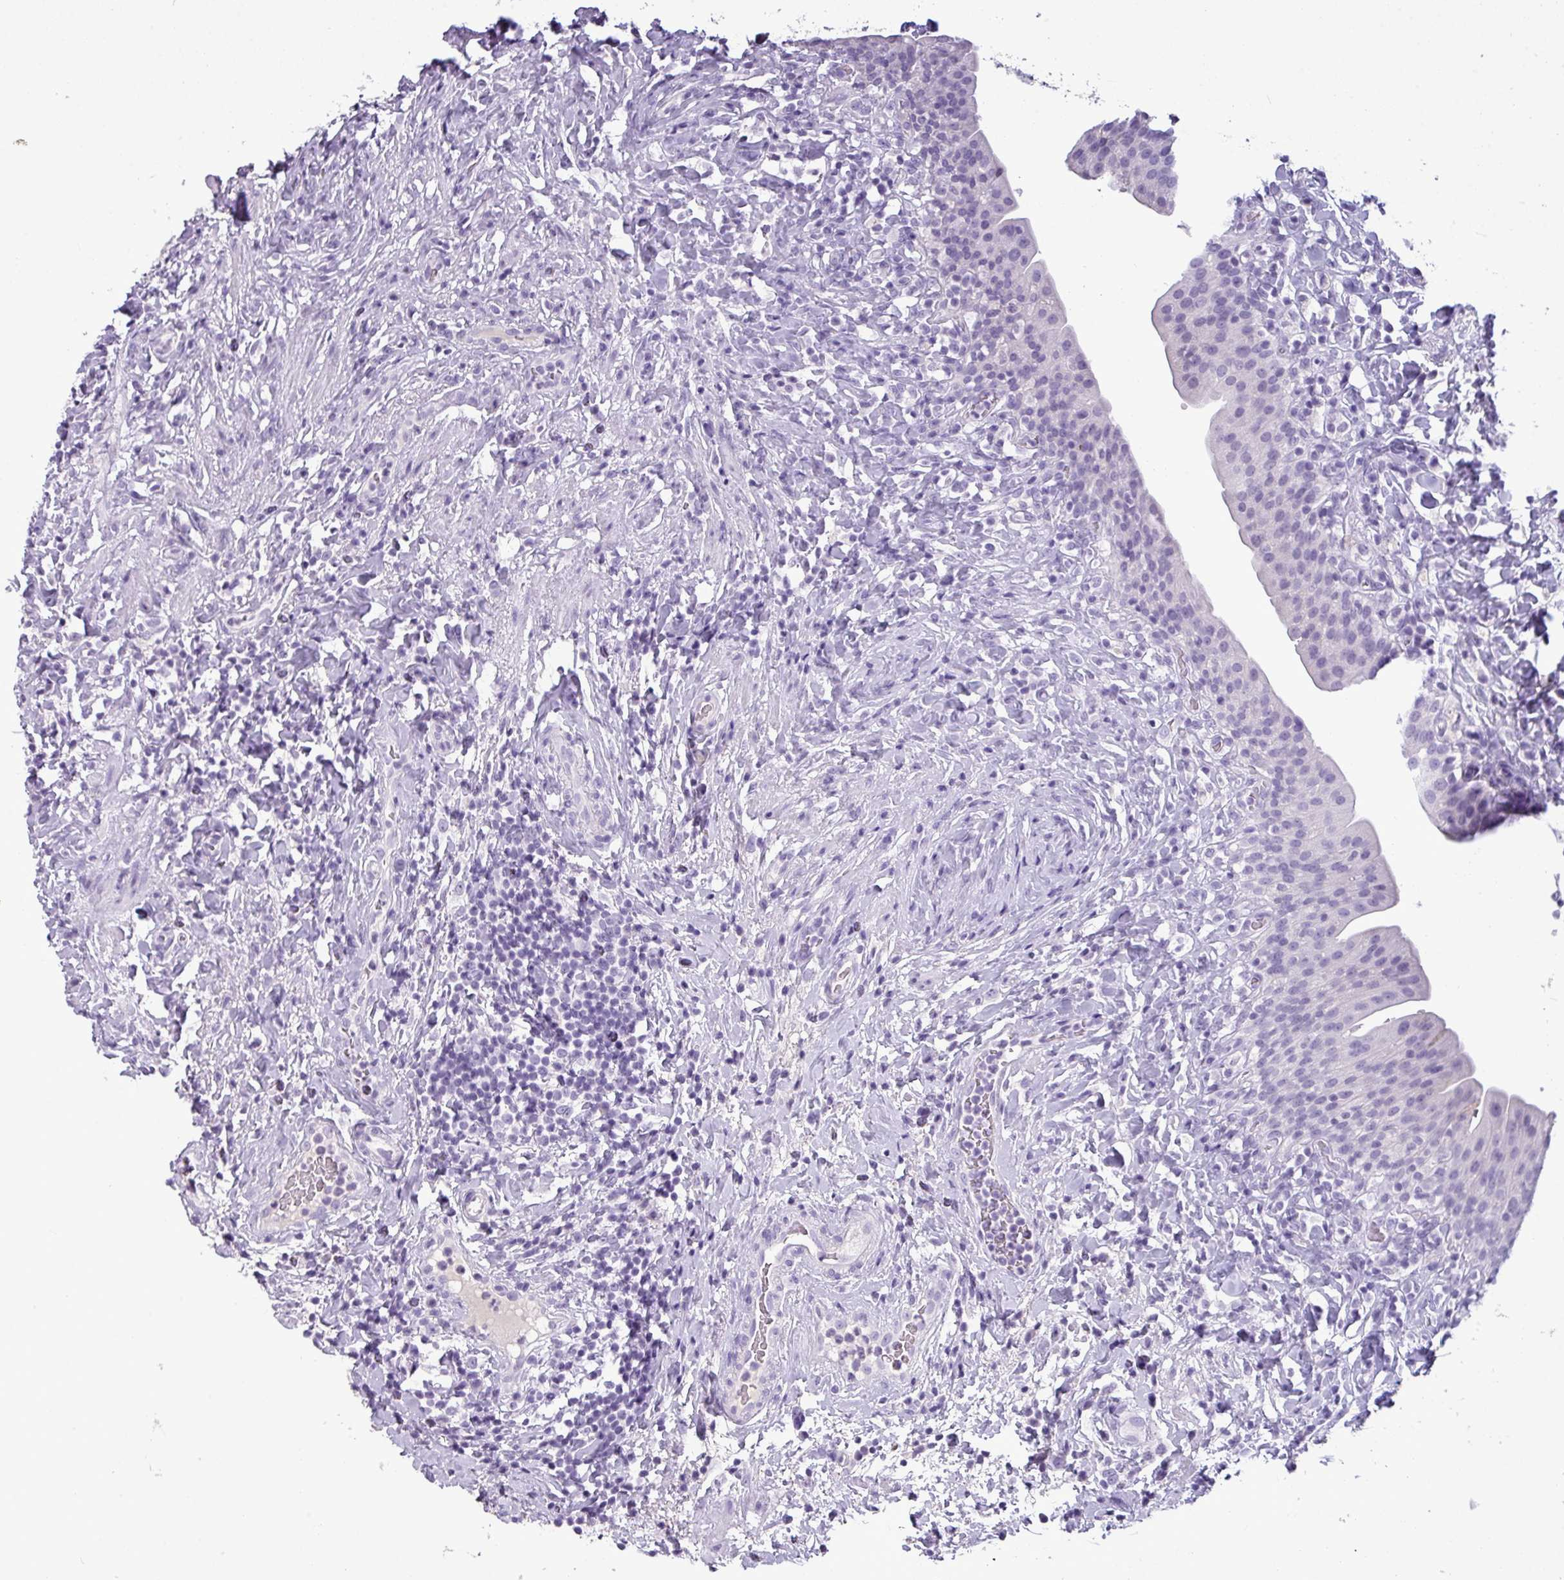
{"staining": {"intensity": "negative", "quantity": "none", "location": "none"}, "tissue": "urinary bladder", "cell_type": "Urothelial cells", "image_type": "normal", "snomed": [{"axis": "morphology", "description": "Normal tissue, NOS"}, {"axis": "morphology", "description": "Inflammation, NOS"}, {"axis": "topography", "description": "Urinary bladder"}], "caption": "Immunohistochemical staining of unremarkable urinary bladder shows no significant positivity in urothelial cells. (DAB IHC visualized using brightfield microscopy, high magnification).", "gene": "TMEM91", "patient": {"sex": "male", "age": 64}}